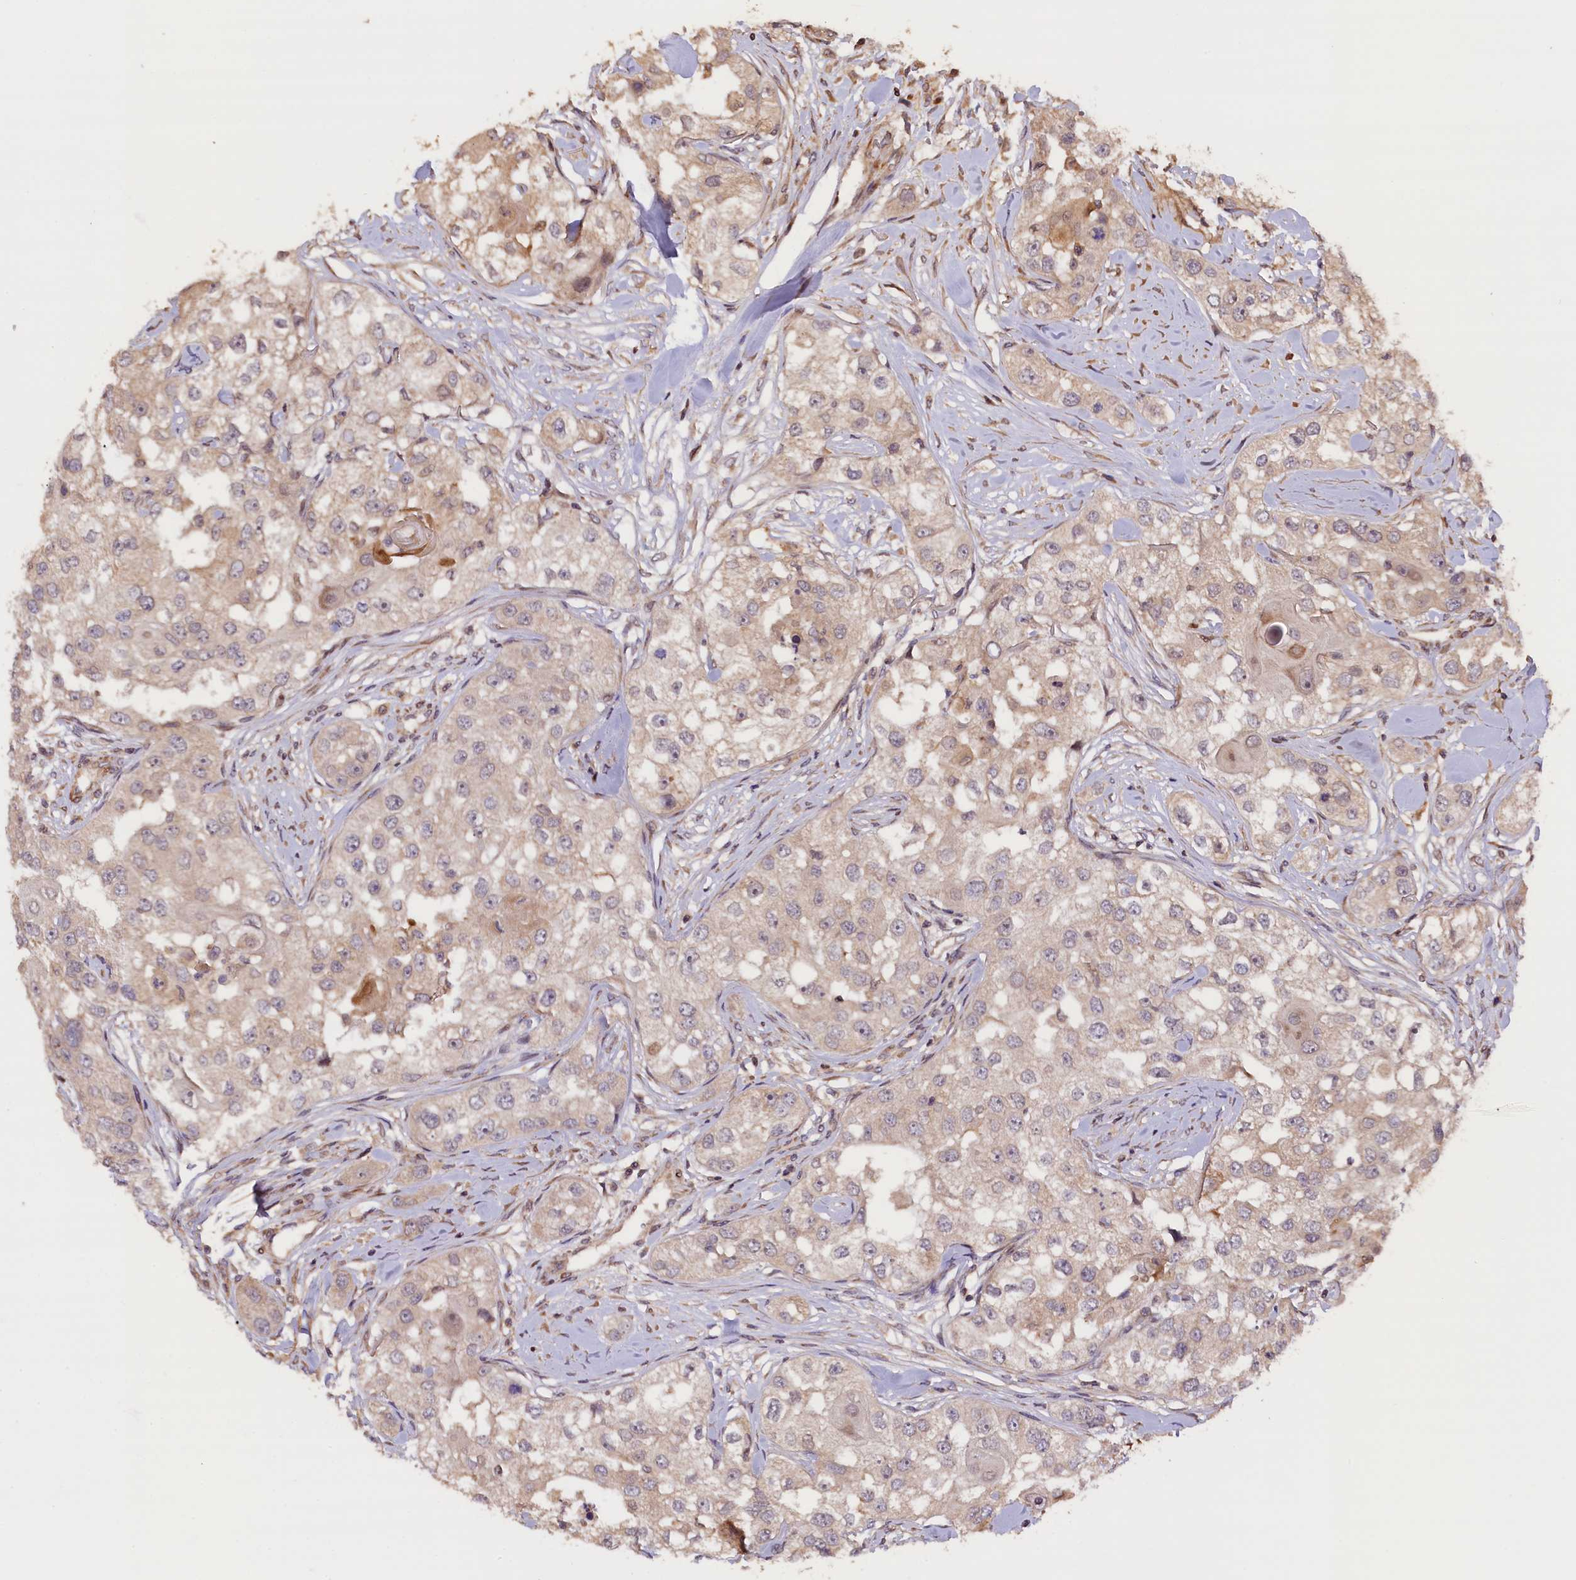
{"staining": {"intensity": "negative", "quantity": "none", "location": "none"}, "tissue": "head and neck cancer", "cell_type": "Tumor cells", "image_type": "cancer", "snomed": [{"axis": "morphology", "description": "Normal tissue, NOS"}, {"axis": "morphology", "description": "Squamous cell carcinoma, NOS"}, {"axis": "topography", "description": "Skeletal muscle"}, {"axis": "topography", "description": "Head-Neck"}], "caption": "The IHC micrograph has no significant staining in tumor cells of head and neck cancer tissue.", "gene": "DNAJB9", "patient": {"sex": "male", "age": 51}}